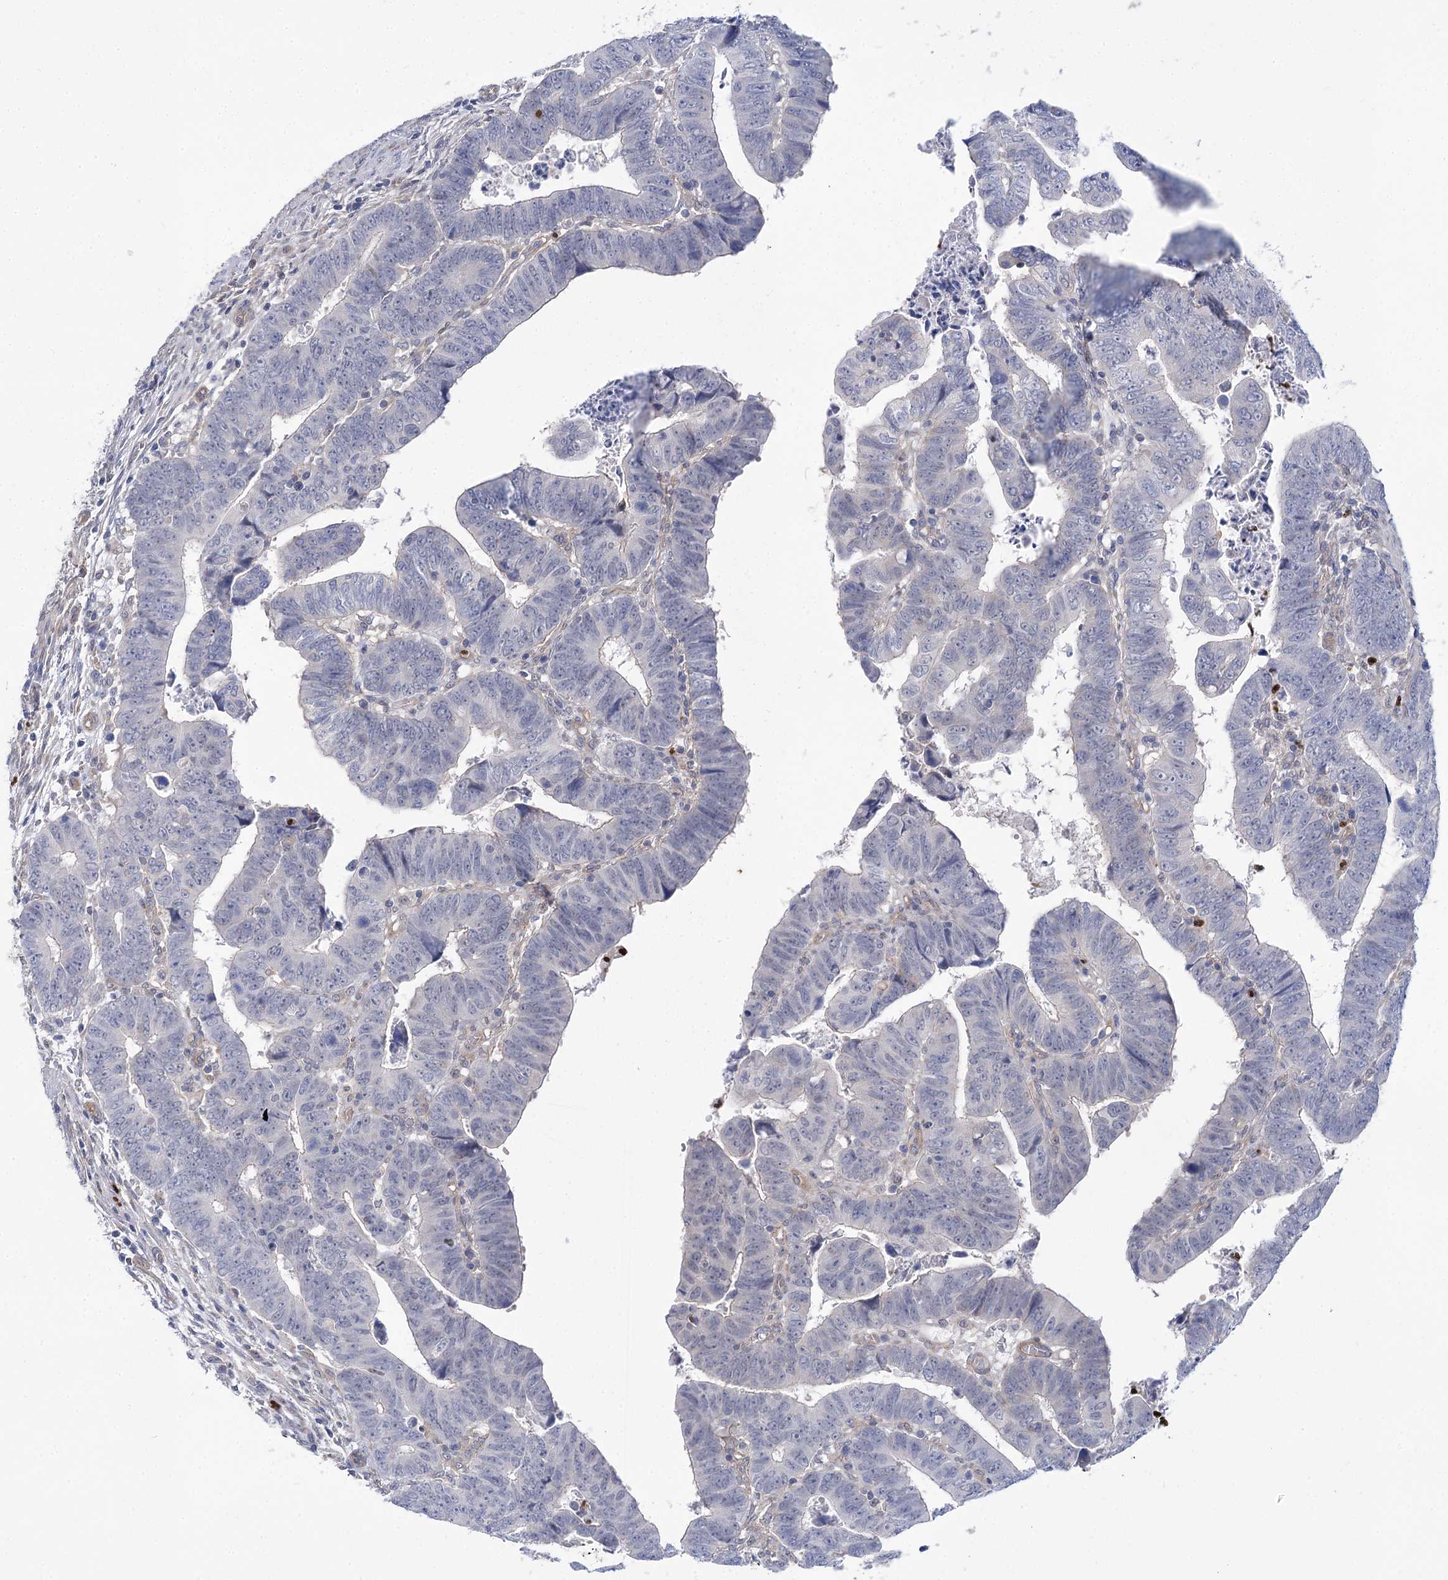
{"staining": {"intensity": "negative", "quantity": "none", "location": "none"}, "tissue": "colorectal cancer", "cell_type": "Tumor cells", "image_type": "cancer", "snomed": [{"axis": "morphology", "description": "Normal tissue, NOS"}, {"axis": "morphology", "description": "Adenocarcinoma, NOS"}, {"axis": "topography", "description": "Rectum"}], "caption": "A high-resolution histopathology image shows immunohistochemistry (IHC) staining of colorectal cancer, which demonstrates no significant positivity in tumor cells.", "gene": "THAP6", "patient": {"sex": "female", "age": 65}}